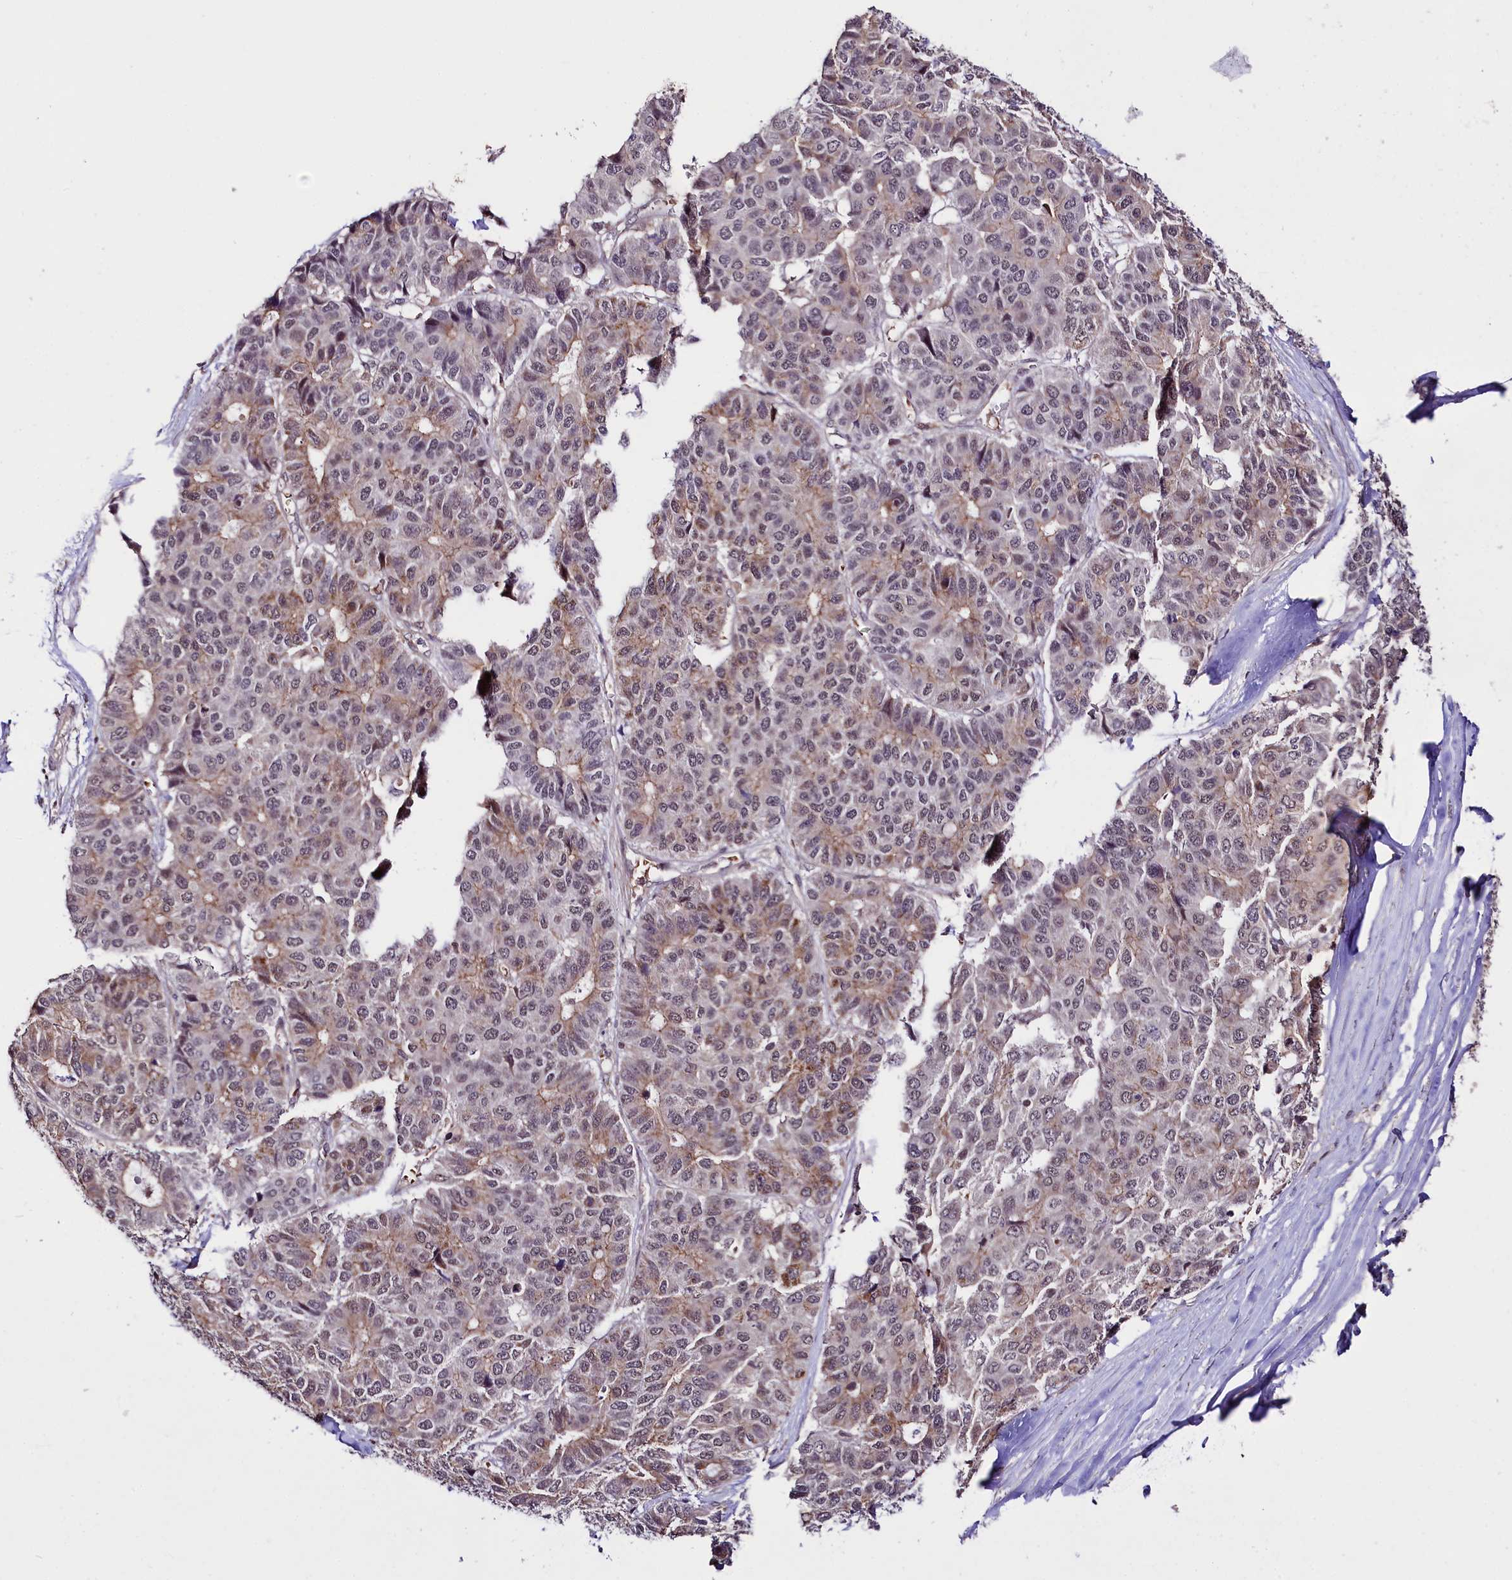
{"staining": {"intensity": "weak", "quantity": "25%-75%", "location": "cytoplasmic/membranous"}, "tissue": "pancreatic cancer", "cell_type": "Tumor cells", "image_type": "cancer", "snomed": [{"axis": "morphology", "description": "Adenocarcinoma, NOS"}, {"axis": "topography", "description": "Pancreas"}], "caption": "Immunohistochemistry (IHC) (DAB (3,3'-diaminobenzidine)) staining of pancreatic cancer (adenocarcinoma) demonstrates weak cytoplasmic/membranous protein staining in approximately 25%-75% of tumor cells. (Stains: DAB (3,3'-diaminobenzidine) in brown, nuclei in blue, Microscopy: brightfield microscopy at high magnification).", "gene": "TAFAZZIN", "patient": {"sex": "male", "age": 50}}